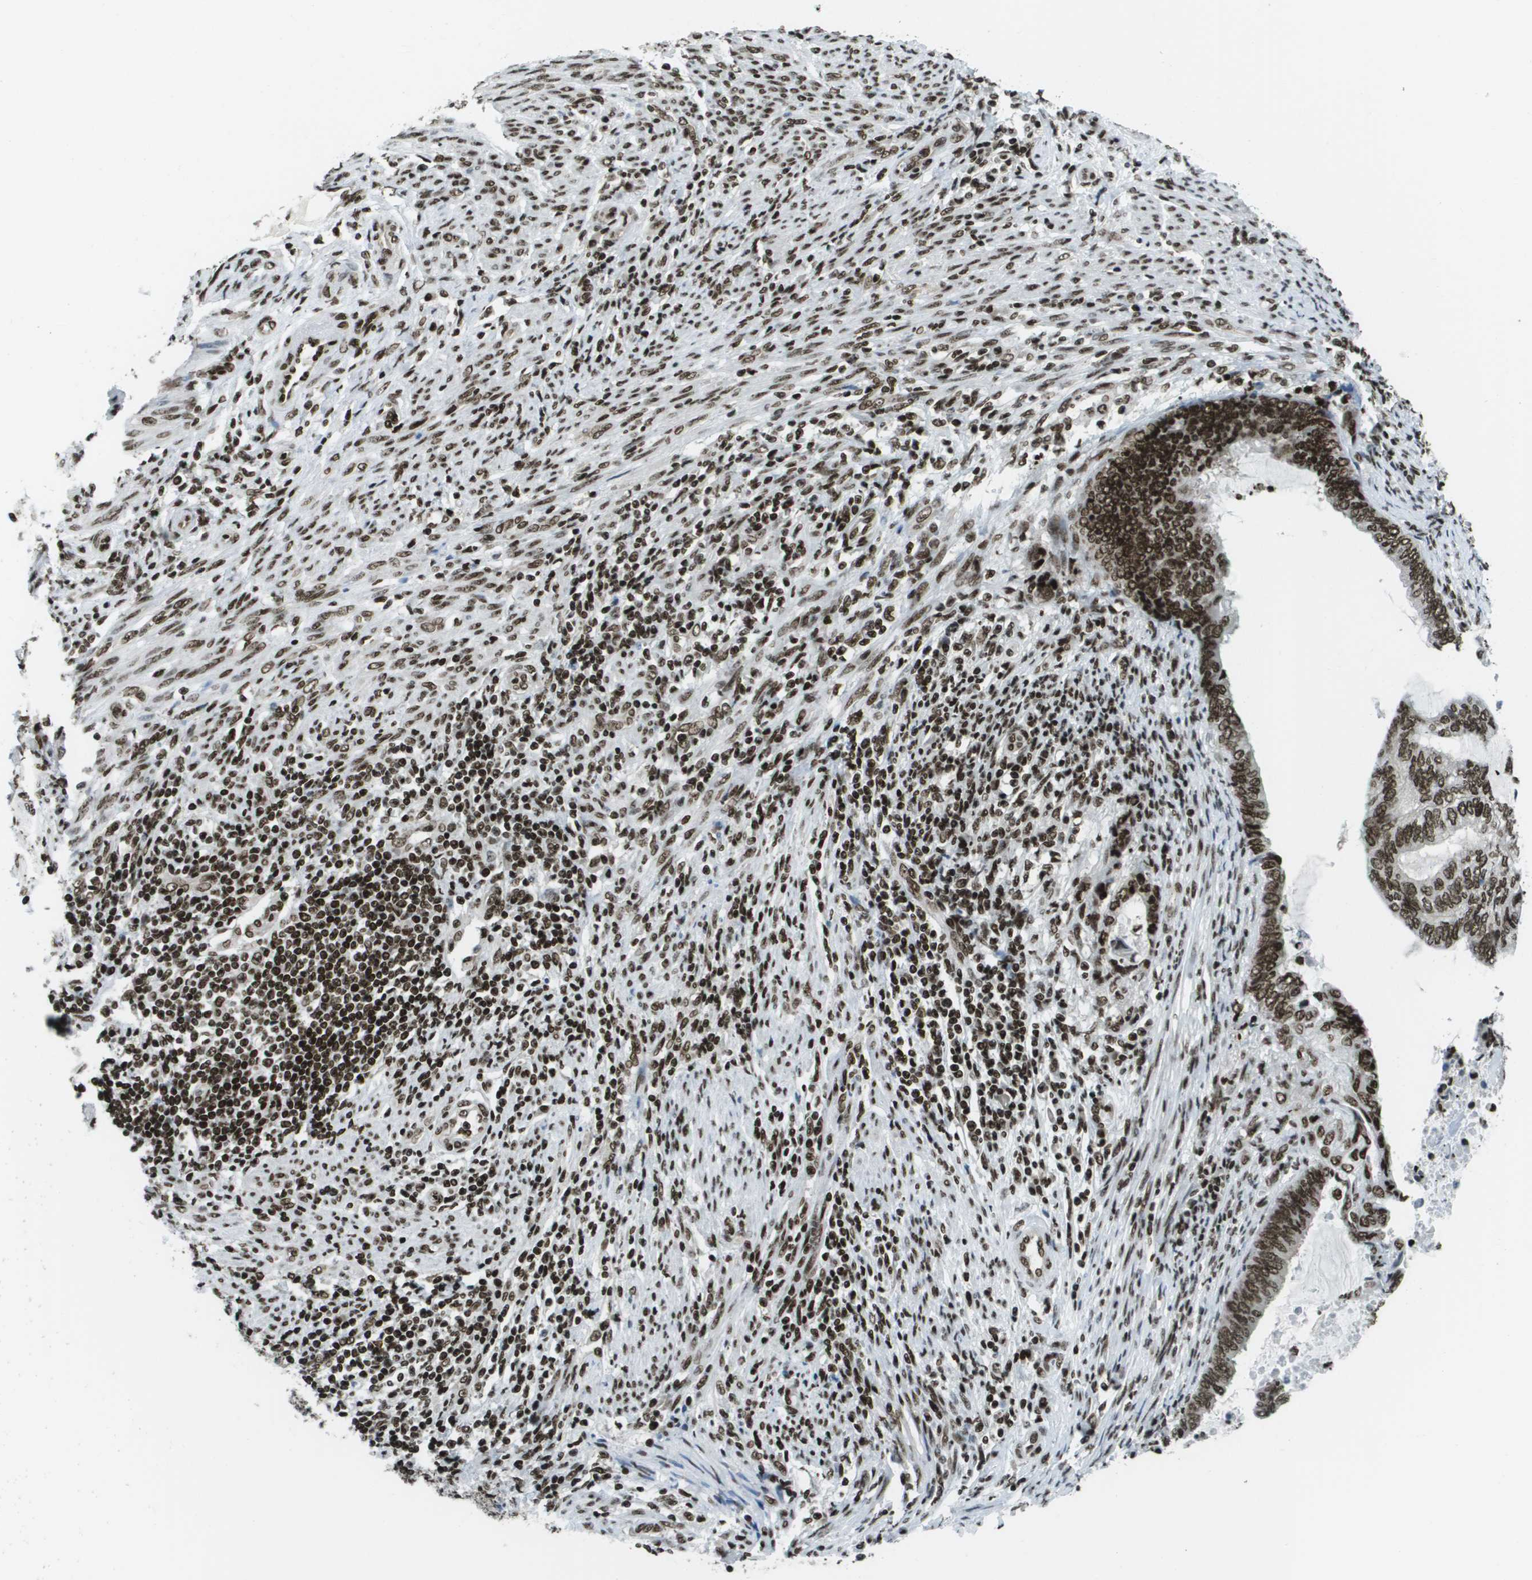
{"staining": {"intensity": "strong", "quantity": ">75%", "location": "nuclear"}, "tissue": "endometrial cancer", "cell_type": "Tumor cells", "image_type": "cancer", "snomed": [{"axis": "morphology", "description": "Adenocarcinoma, NOS"}, {"axis": "topography", "description": "Uterus"}, {"axis": "topography", "description": "Endometrium"}], "caption": "This image exhibits endometrial cancer stained with immunohistochemistry to label a protein in brown. The nuclear of tumor cells show strong positivity for the protein. Nuclei are counter-stained blue.", "gene": "GLYR1", "patient": {"sex": "female", "age": 70}}